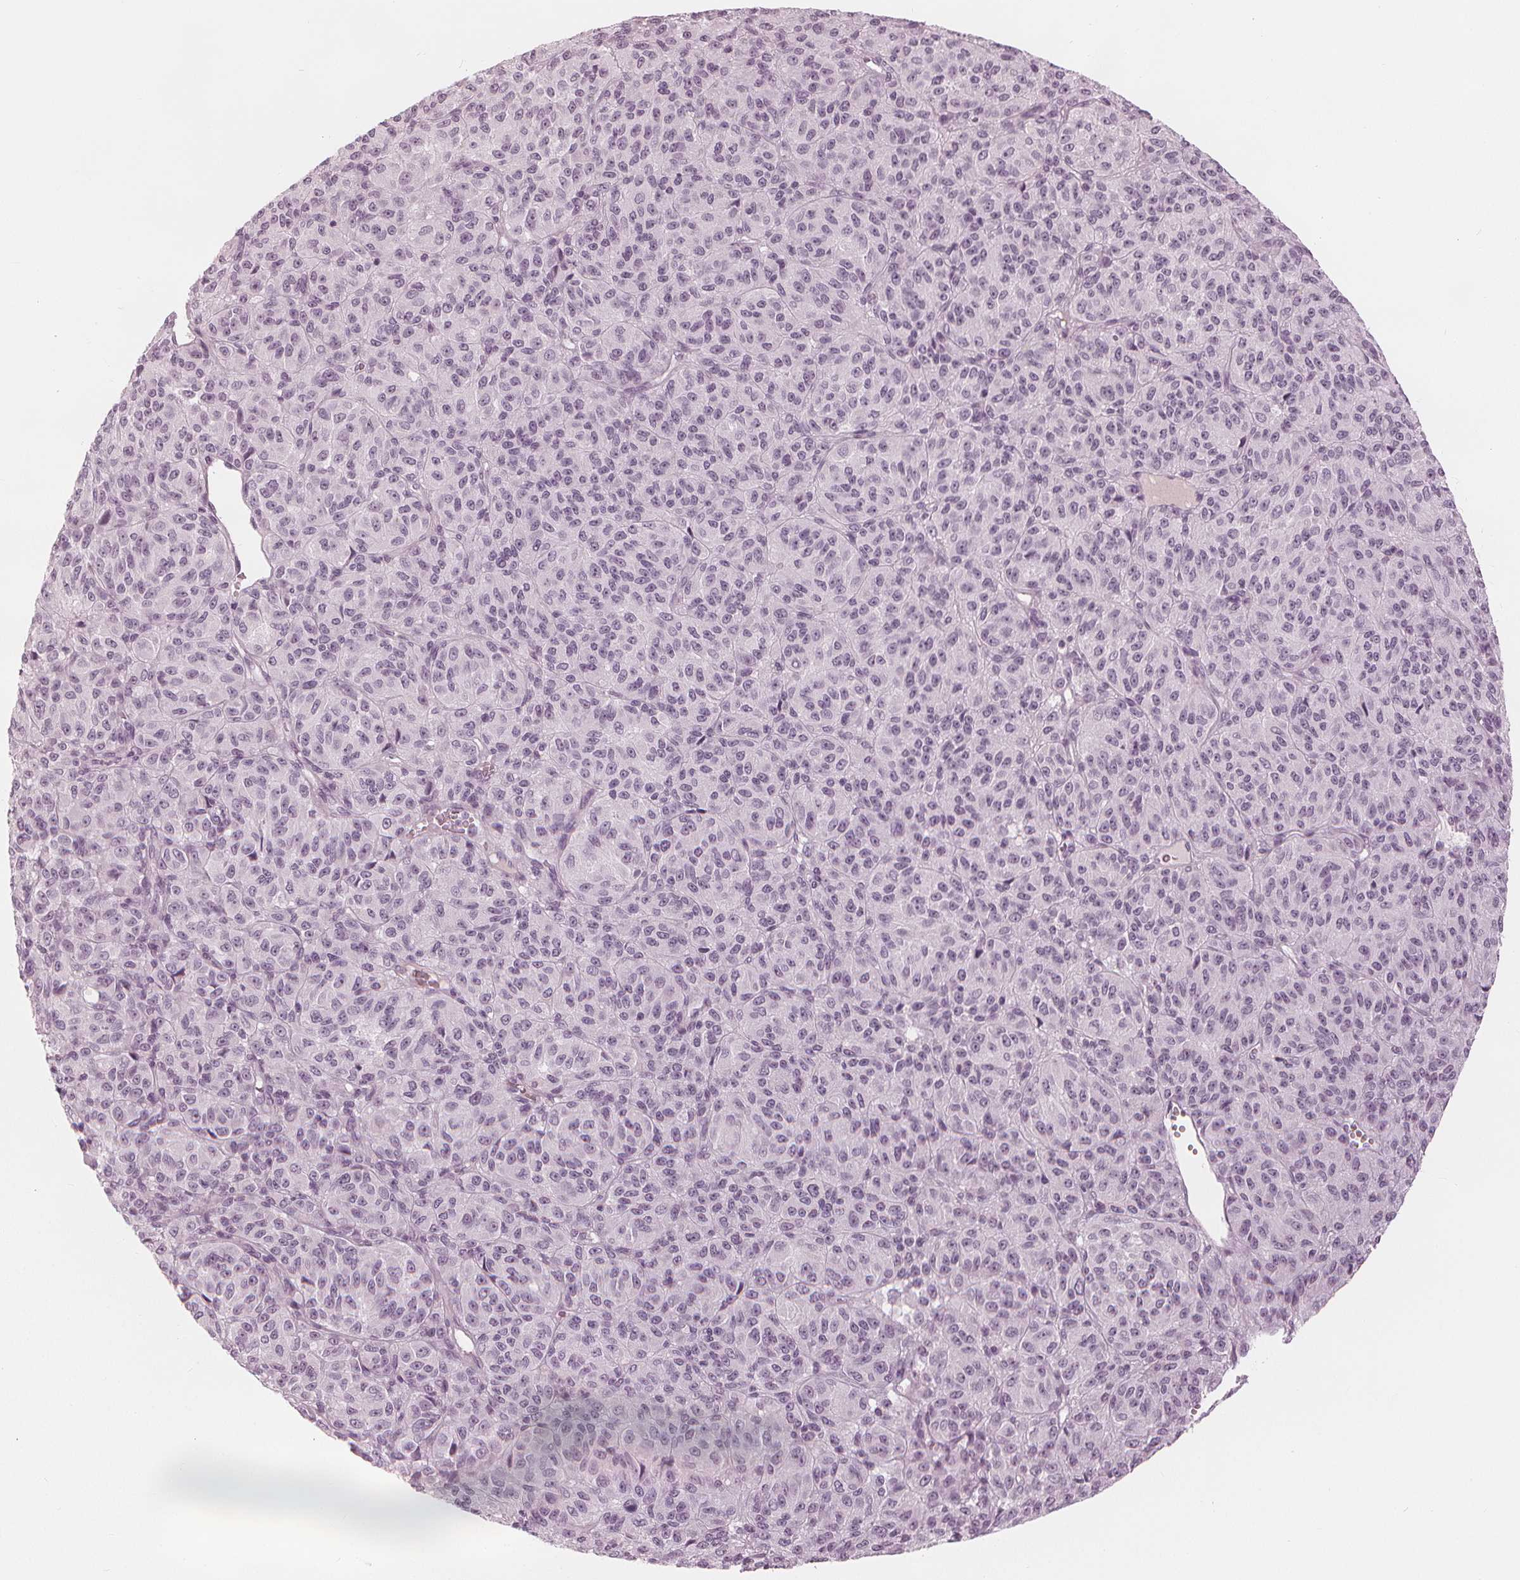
{"staining": {"intensity": "negative", "quantity": "none", "location": "none"}, "tissue": "melanoma", "cell_type": "Tumor cells", "image_type": "cancer", "snomed": [{"axis": "morphology", "description": "Malignant melanoma, Metastatic site"}, {"axis": "topography", "description": "Brain"}], "caption": "This is a photomicrograph of immunohistochemistry staining of malignant melanoma (metastatic site), which shows no expression in tumor cells. The staining was performed using DAB to visualize the protein expression in brown, while the nuclei were stained in blue with hematoxylin (Magnification: 20x).", "gene": "PAEP", "patient": {"sex": "female", "age": 56}}